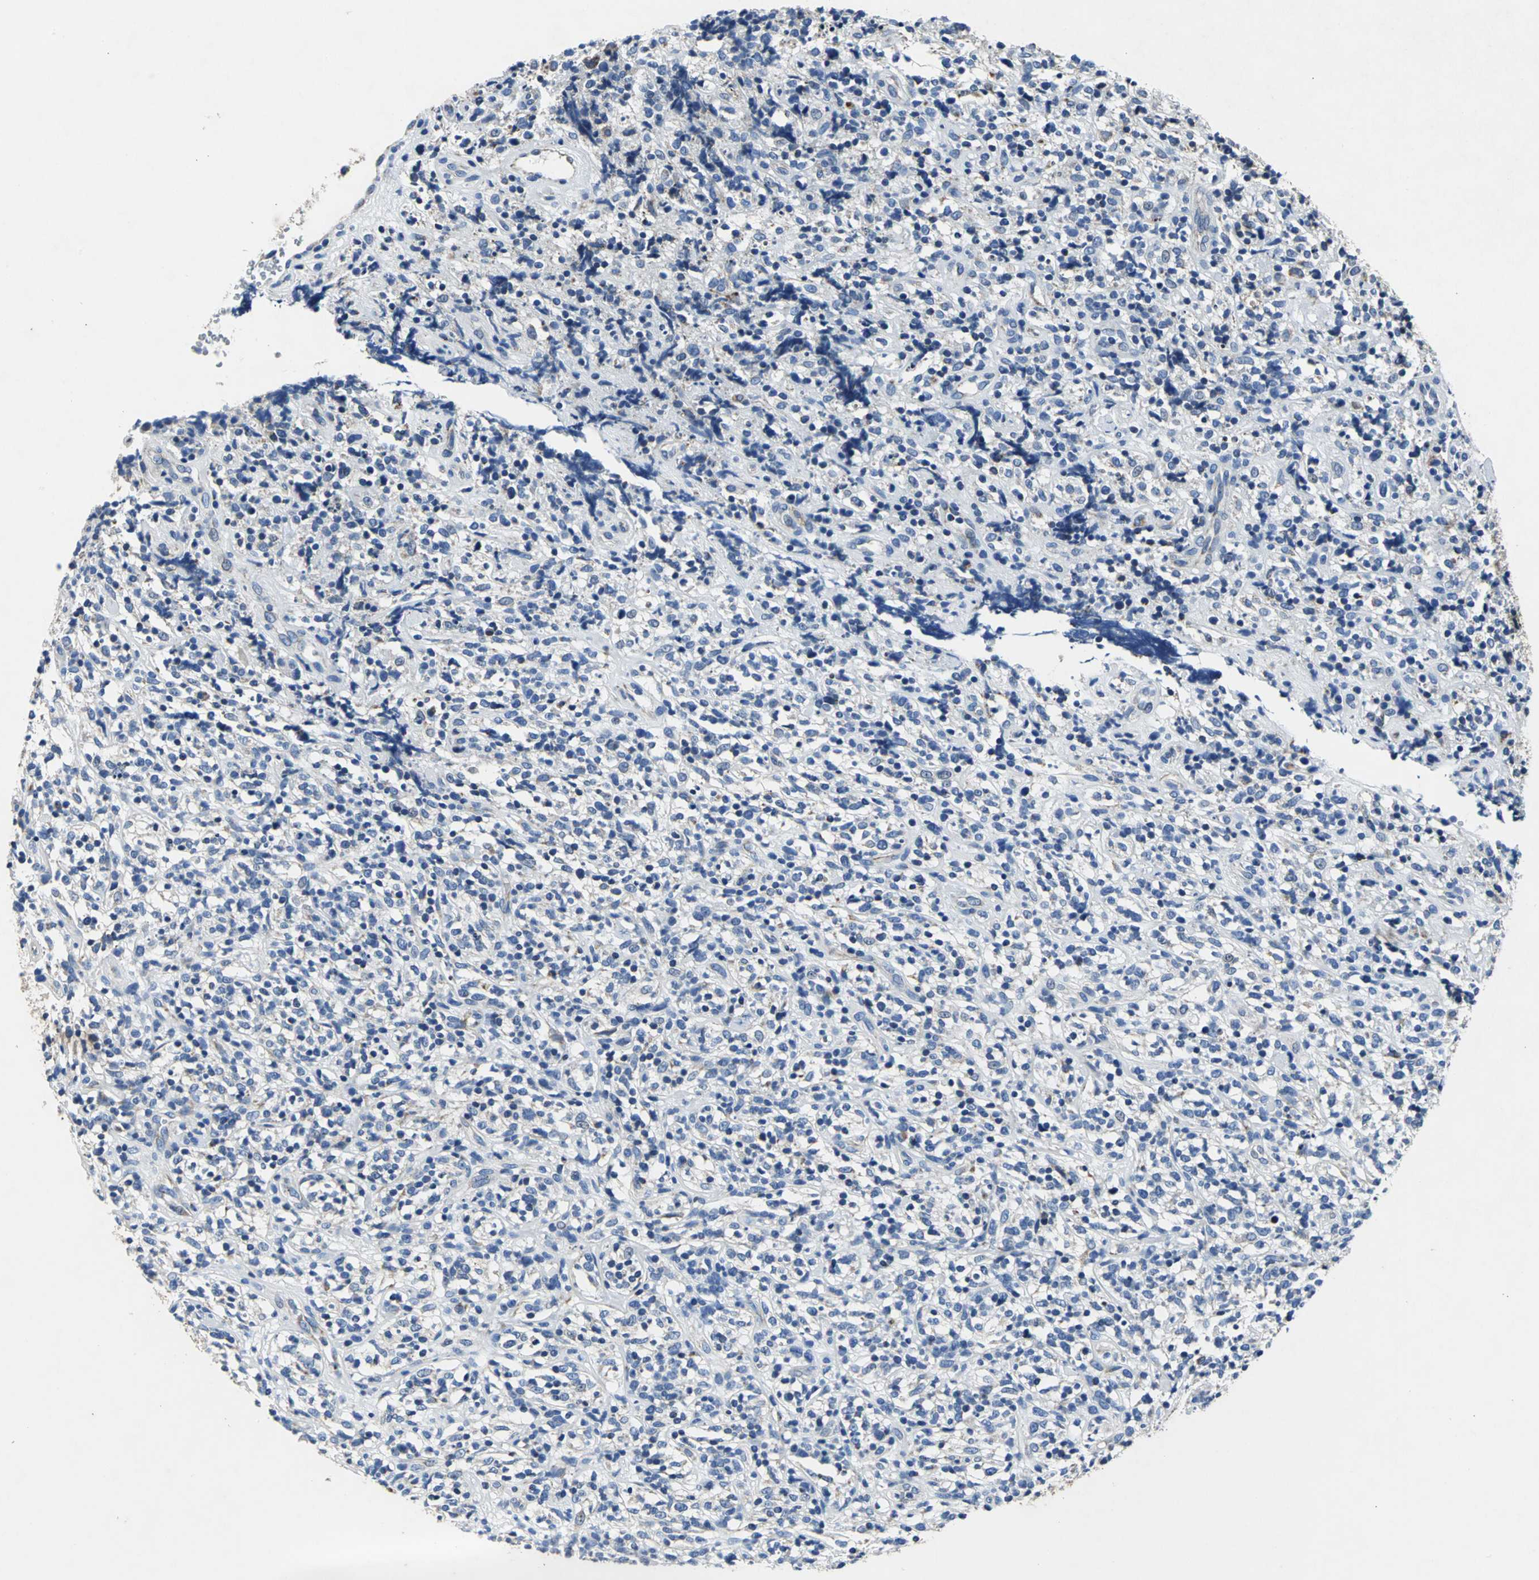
{"staining": {"intensity": "negative", "quantity": "none", "location": "none"}, "tissue": "lymphoma", "cell_type": "Tumor cells", "image_type": "cancer", "snomed": [{"axis": "morphology", "description": "Malignant lymphoma, non-Hodgkin's type, High grade"}, {"axis": "topography", "description": "Lymph node"}], "caption": "A high-resolution image shows IHC staining of lymphoma, which displays no significant staining in tumor cells.", "gene": "IFI6", "patient": {"sex": "female", "age": 73}}